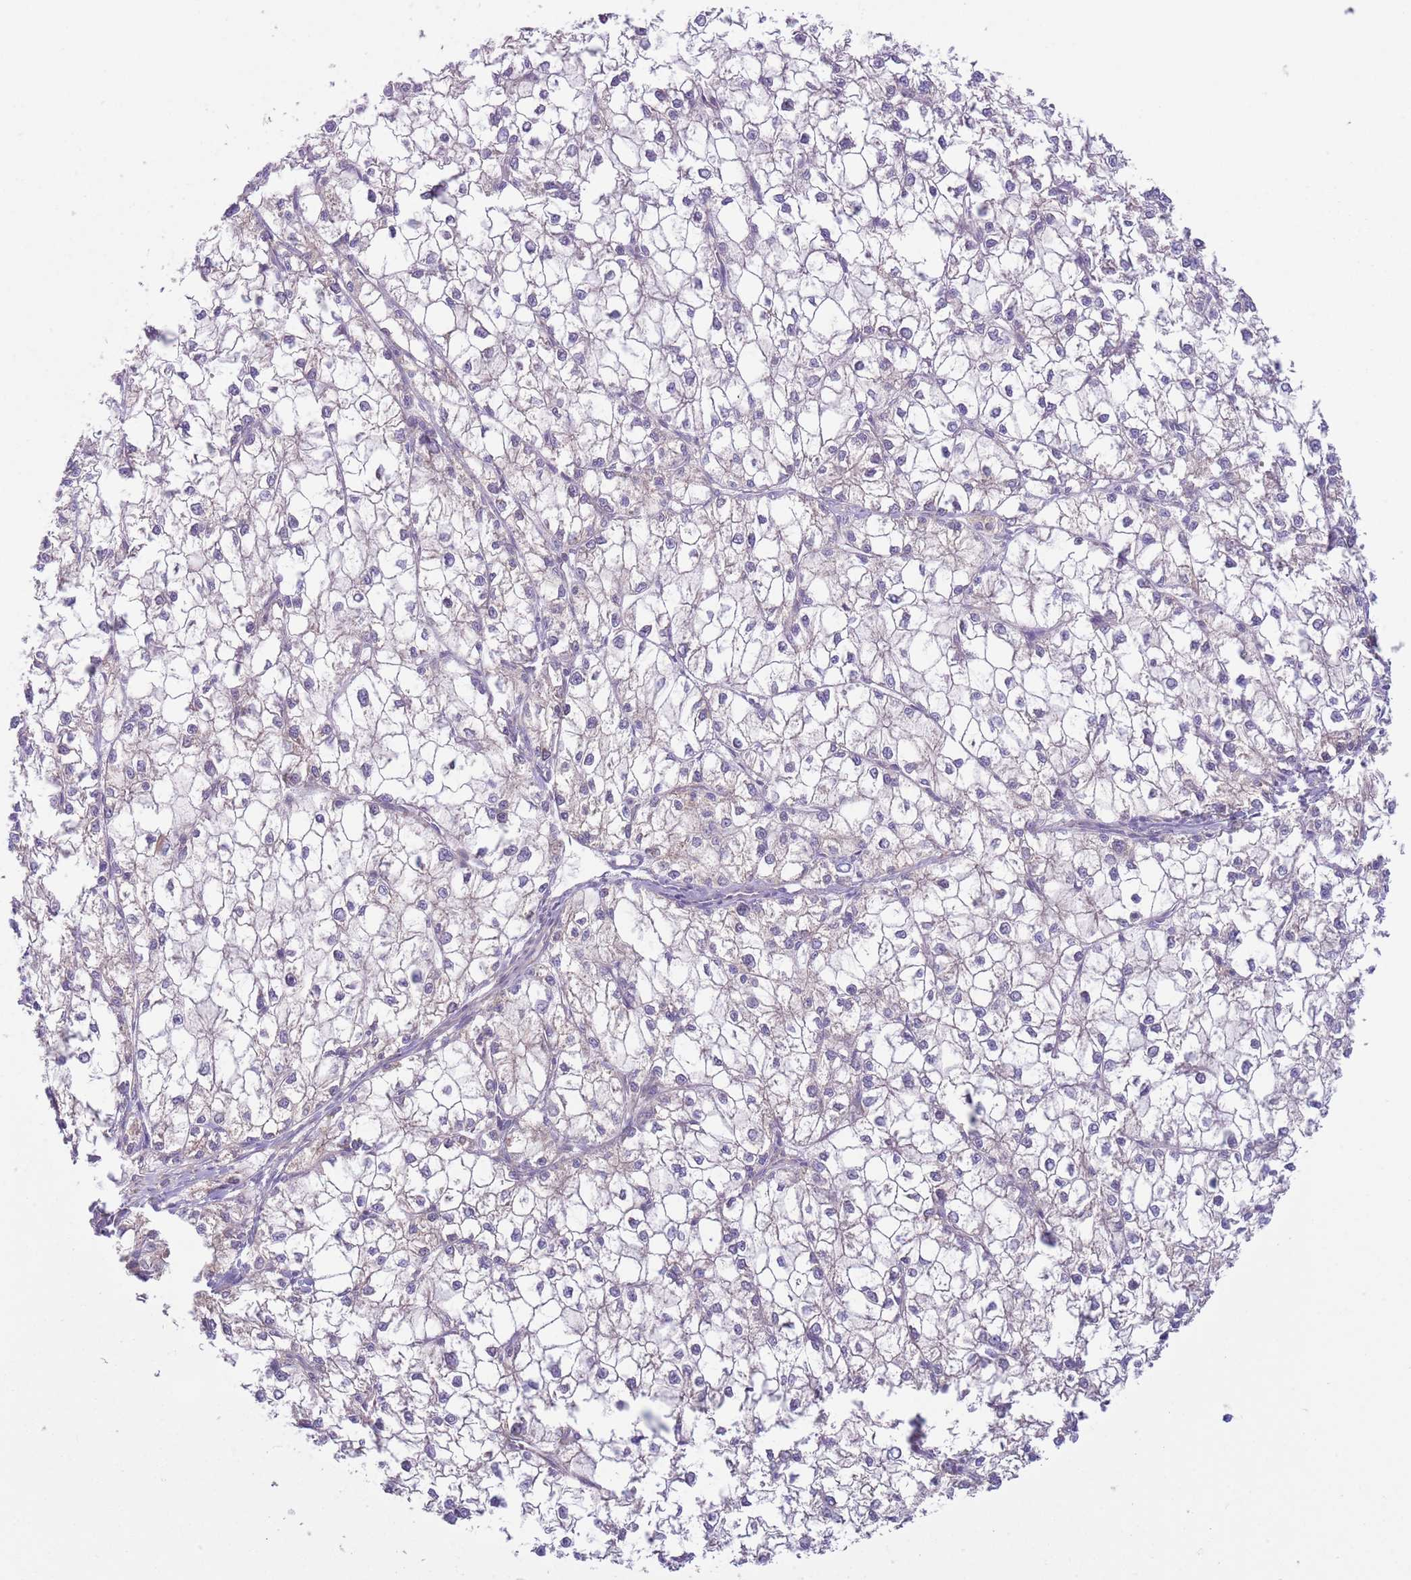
{"staining": {"intensity": "negative", "quantity": "none", "location": "none"}, "tissue": "liver cancer", "cell_type": "Tumor cells", "image_type": "cancer", "snomed": [{"axis": "morphology", "description": "Carcinoma, Hepatocellular, NOS"}, {"axis": "topography", "description": "Liver"}], "caption": "A high-resolution image shows immunohistochemistry (IHC) staining of liver cancer (hepatocellular carcinoma), which shows no significant staining in tumor cells.", "gene": "COPE", "patient": {"sex": "female", "age": 43}}